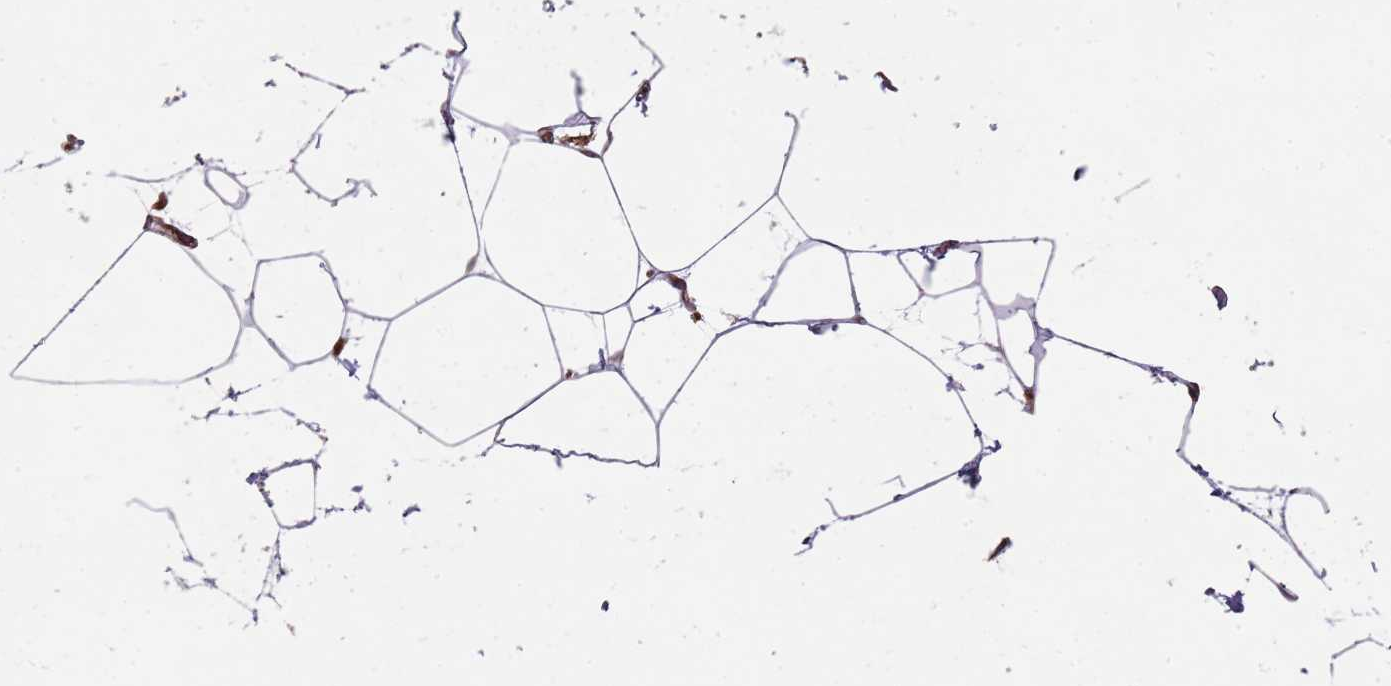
{"staining": {"intensity": "strong", "quantity": "<25%", "location": "cytoplasmic/membranous"}, "tissue": "adipose tissue", "cell_type": "Adipocytes", "image_type": "normal", "snomed": [{"axis": "morphology", "description": "Normal tissue, NOS"}, {"axis": "topography", "description": "Adipose tissue"}], "caption": "A histopathology image of adipose tissue stained for a protein exhibits strong cytoplasmic/membranous brown staining in adipocytes. (DAB IHC with brightfield microscopy, high magnification).", "gene": "GRAP", "patient": {"sex": "female", "age": 37}}